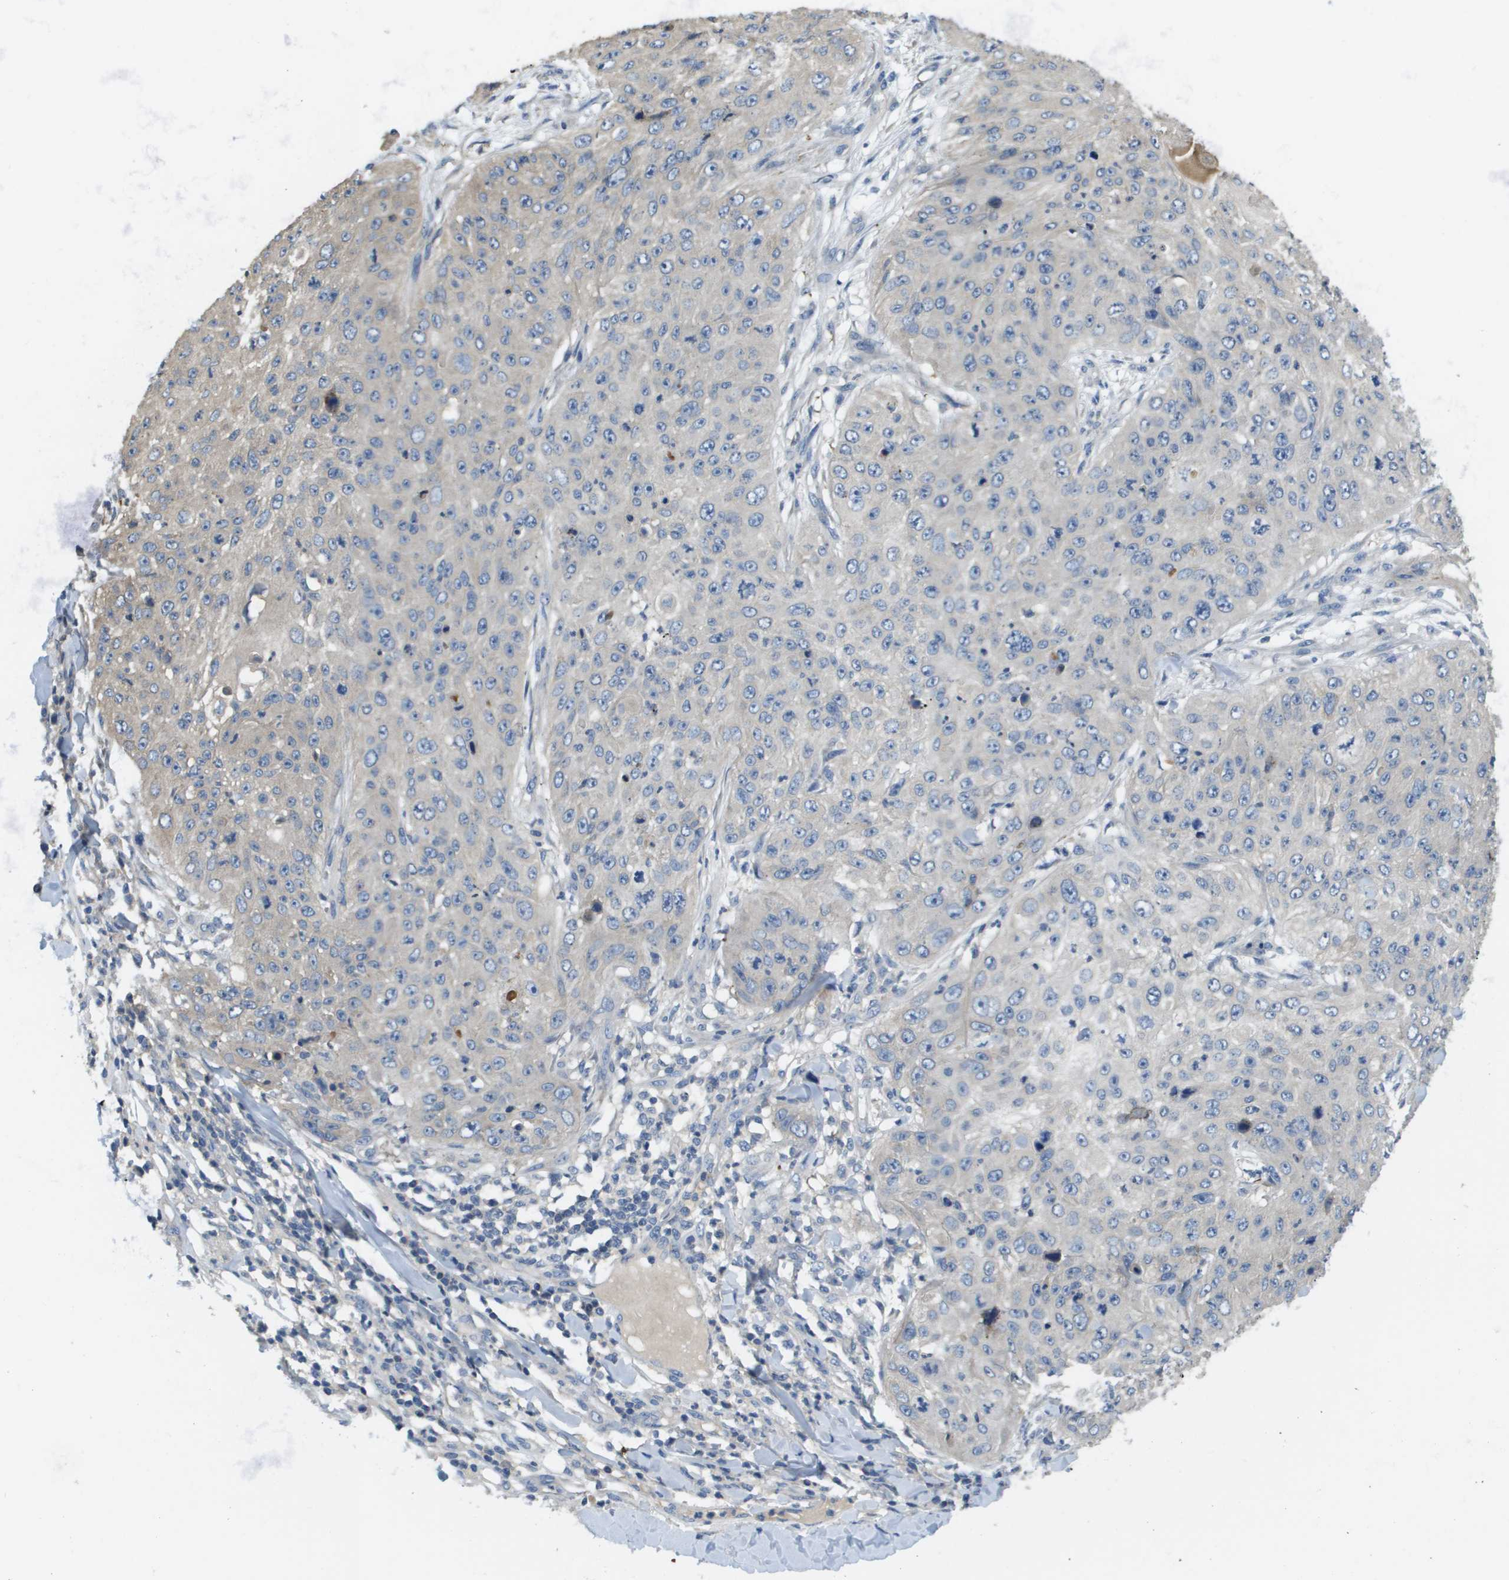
{"staining": {"intensity": "negative", "quantity": "none", "location": "none"}, "tissue": "skin cancer", "cell_type": "Tumor cells", "image_type": "cancer", "snomed": [{"axis": "morphology", "description": "Squamous cell carcinoma, NOS"}, {"axis": "topography", "description": "Skin"}], "caption": "Photomicrograph shows no protein expression in tumor cells of skin cancer tissue.", "gene": "KRT23", "patient": {"sex": "female", "age": 80}}